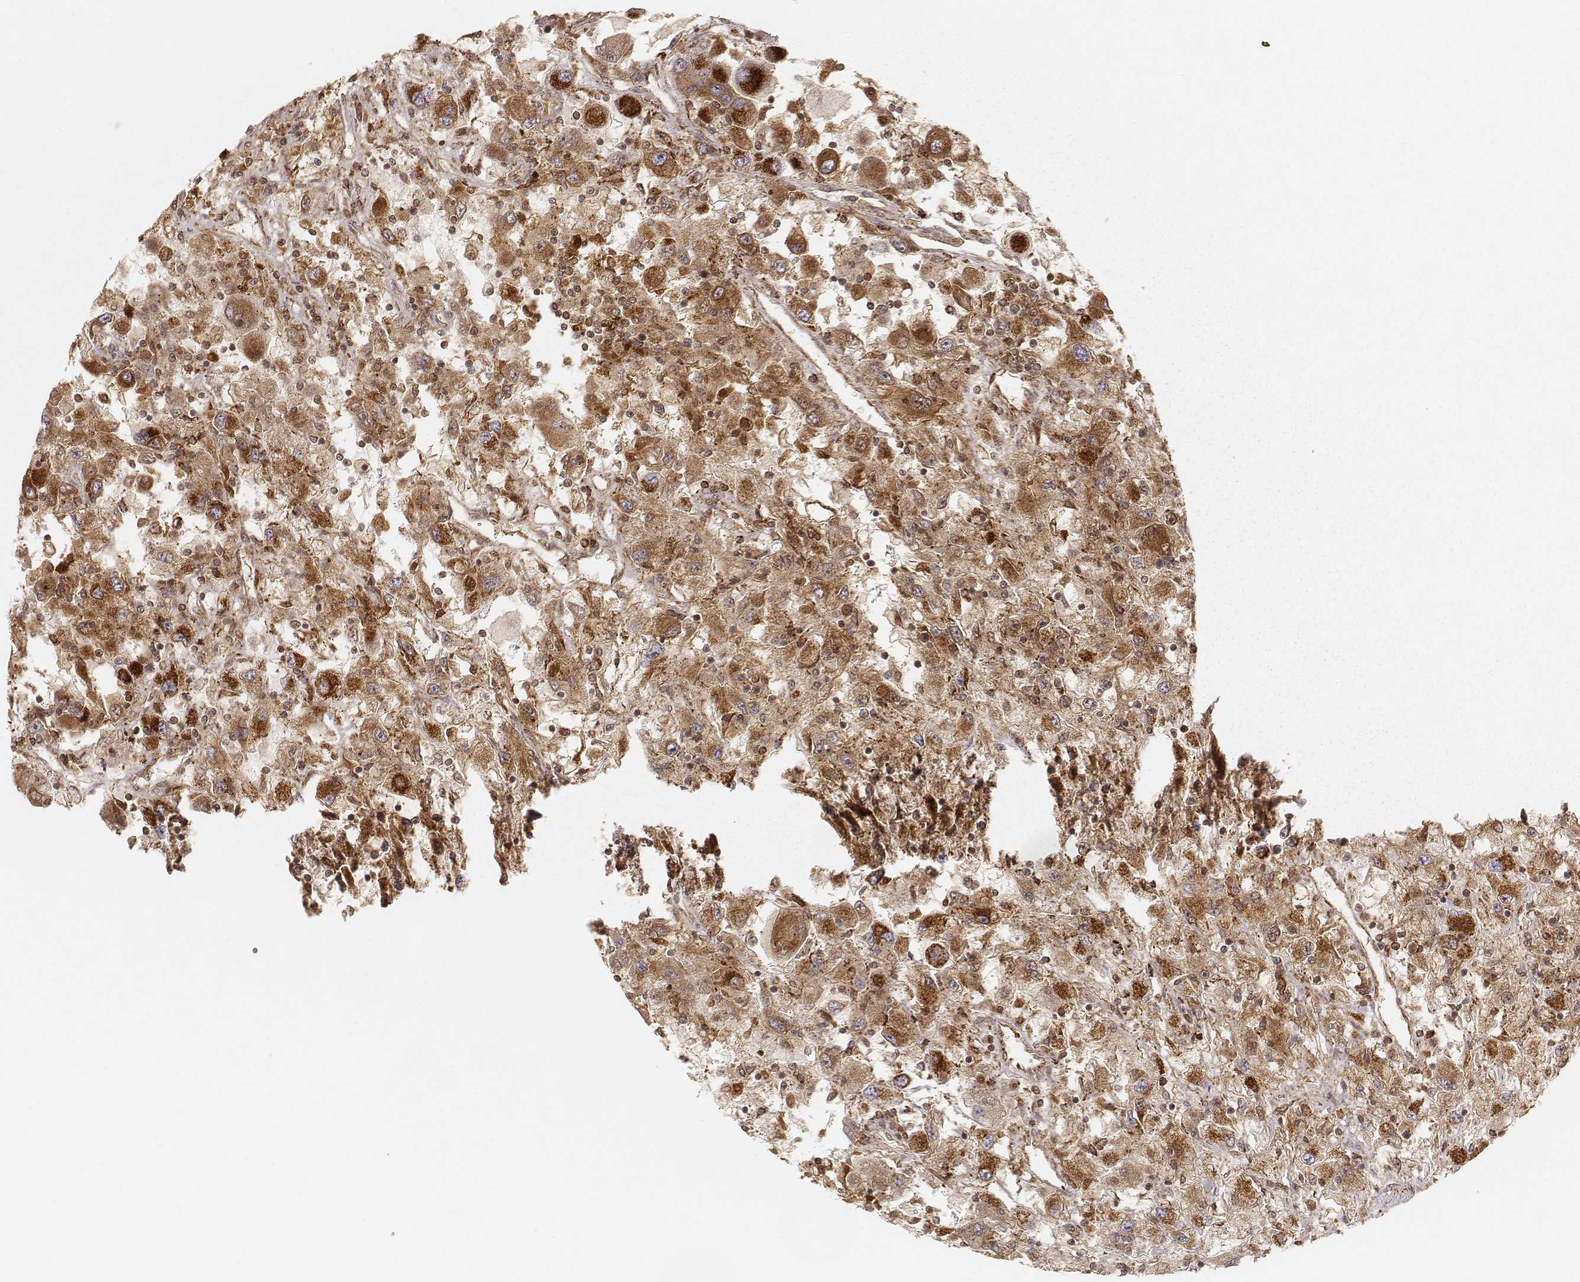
{"staining": {"intensity": "strong", "quantity": ">75%", "location": "cytoplasmic/membranous"}, "tissue": "renal cancer", "cell_type": "Tumor cells", "image_type": "cancer", "snomed": [{"axis": "morphology", "description": "Adenocarcinoma, NOS"}, {"axis": "topography", "description": "Kidney"}], "caption": "A micrograph of adenocarcinoma (renal) stained for a protein exhibits strong cytoplasmic/membranous brown staining in tumor cells.", "gene": "CS", "patient": {"sex": "female", "age": 67}}